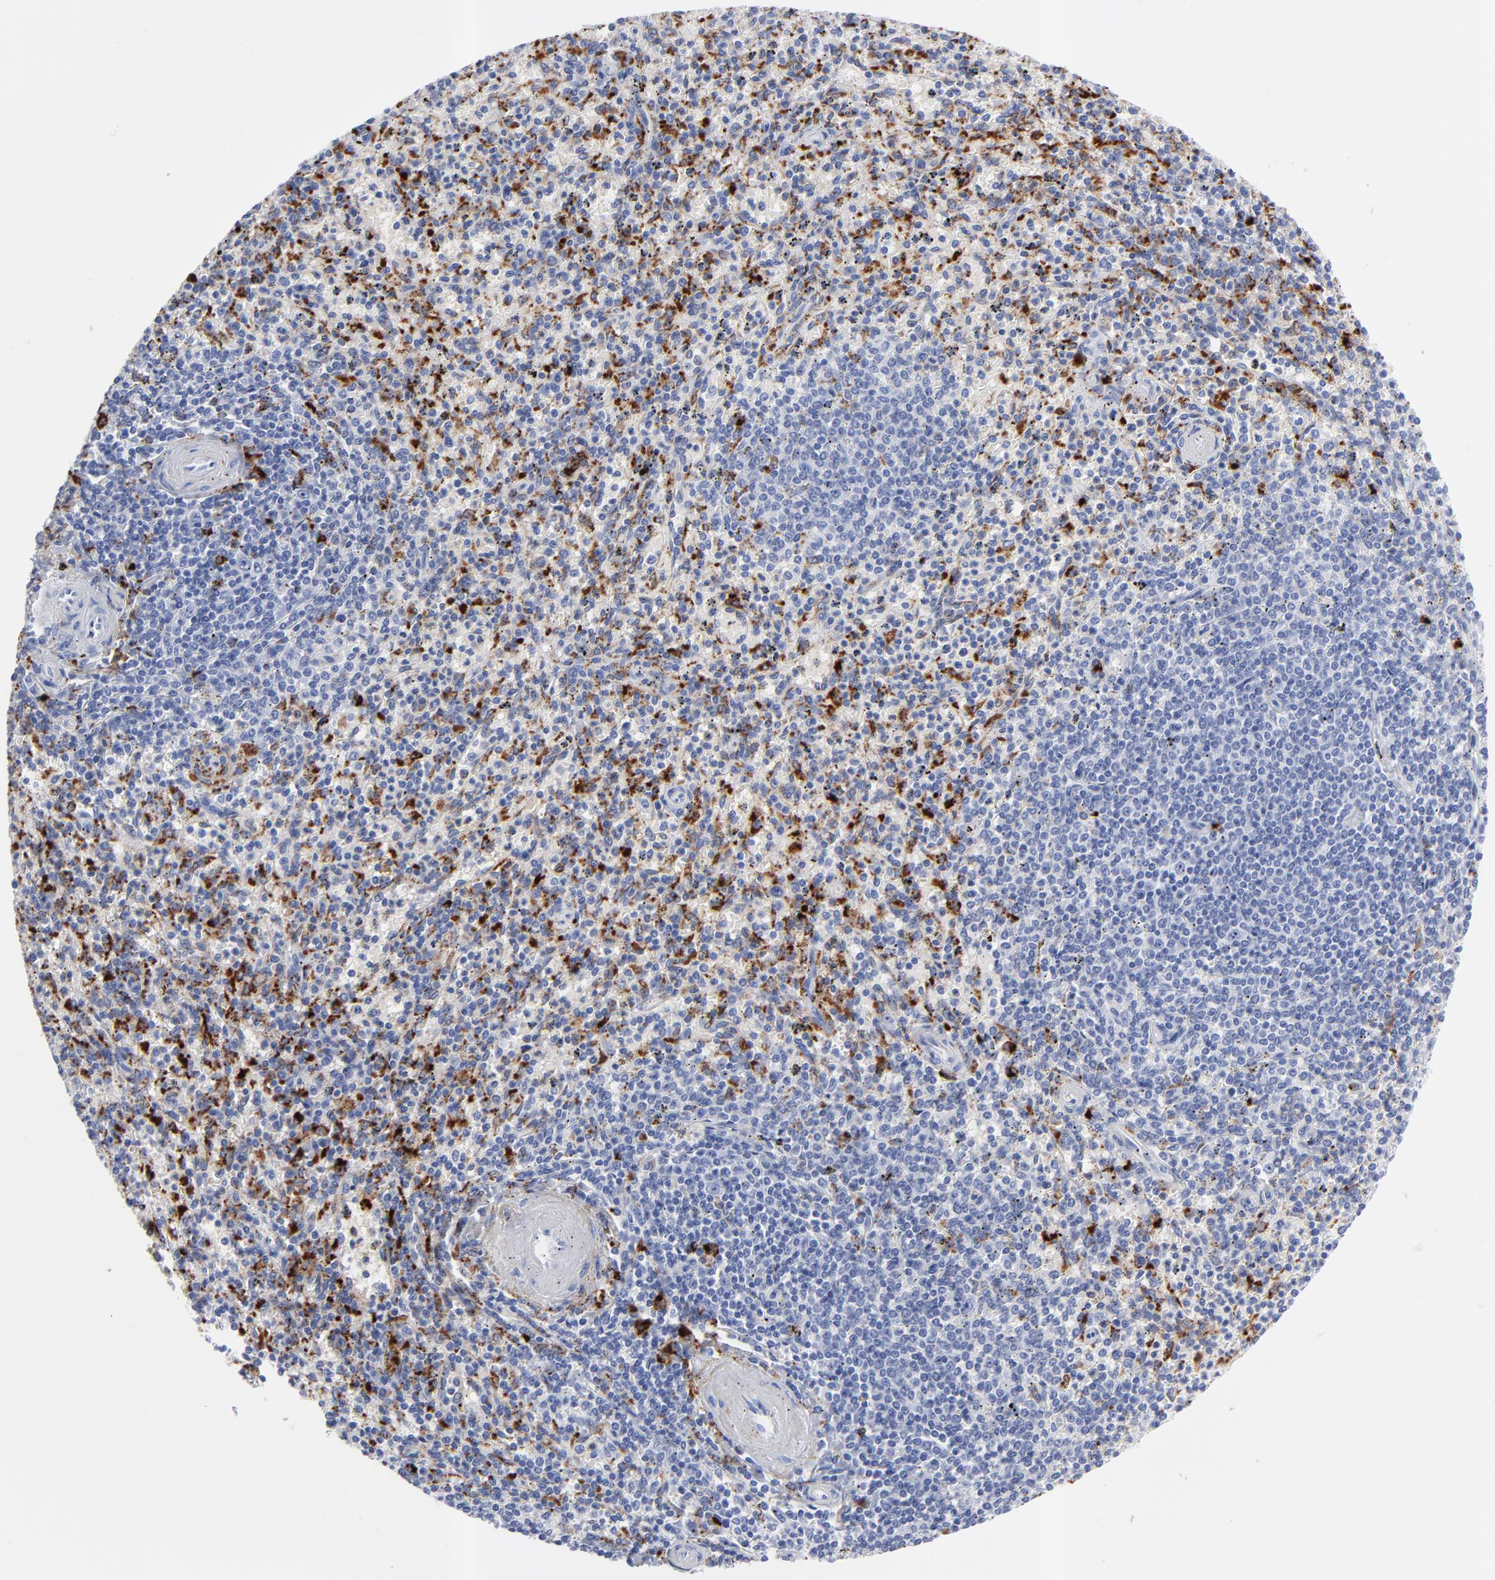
{"staining": {"intensity": "strong", "quantity": "25%-75%", "location": "cytoplasmic/membranous"}, "tissue": "spleen", "cell_type": "Cells in red pulp", "image_type": "normal", "snomed": [{"axis": "morphology", "description": "Normal tissue, NOS"}, {"axis": "topography", "description": "Spleen"}], "caption": "Protein expression analysis of benign spleen exhibits strong cytoplasmic/membranous staining in approximately 25%-75% of cells in red pulp.", "gene": "CPVL", "patient": {"sex": "male", "age": 72}}